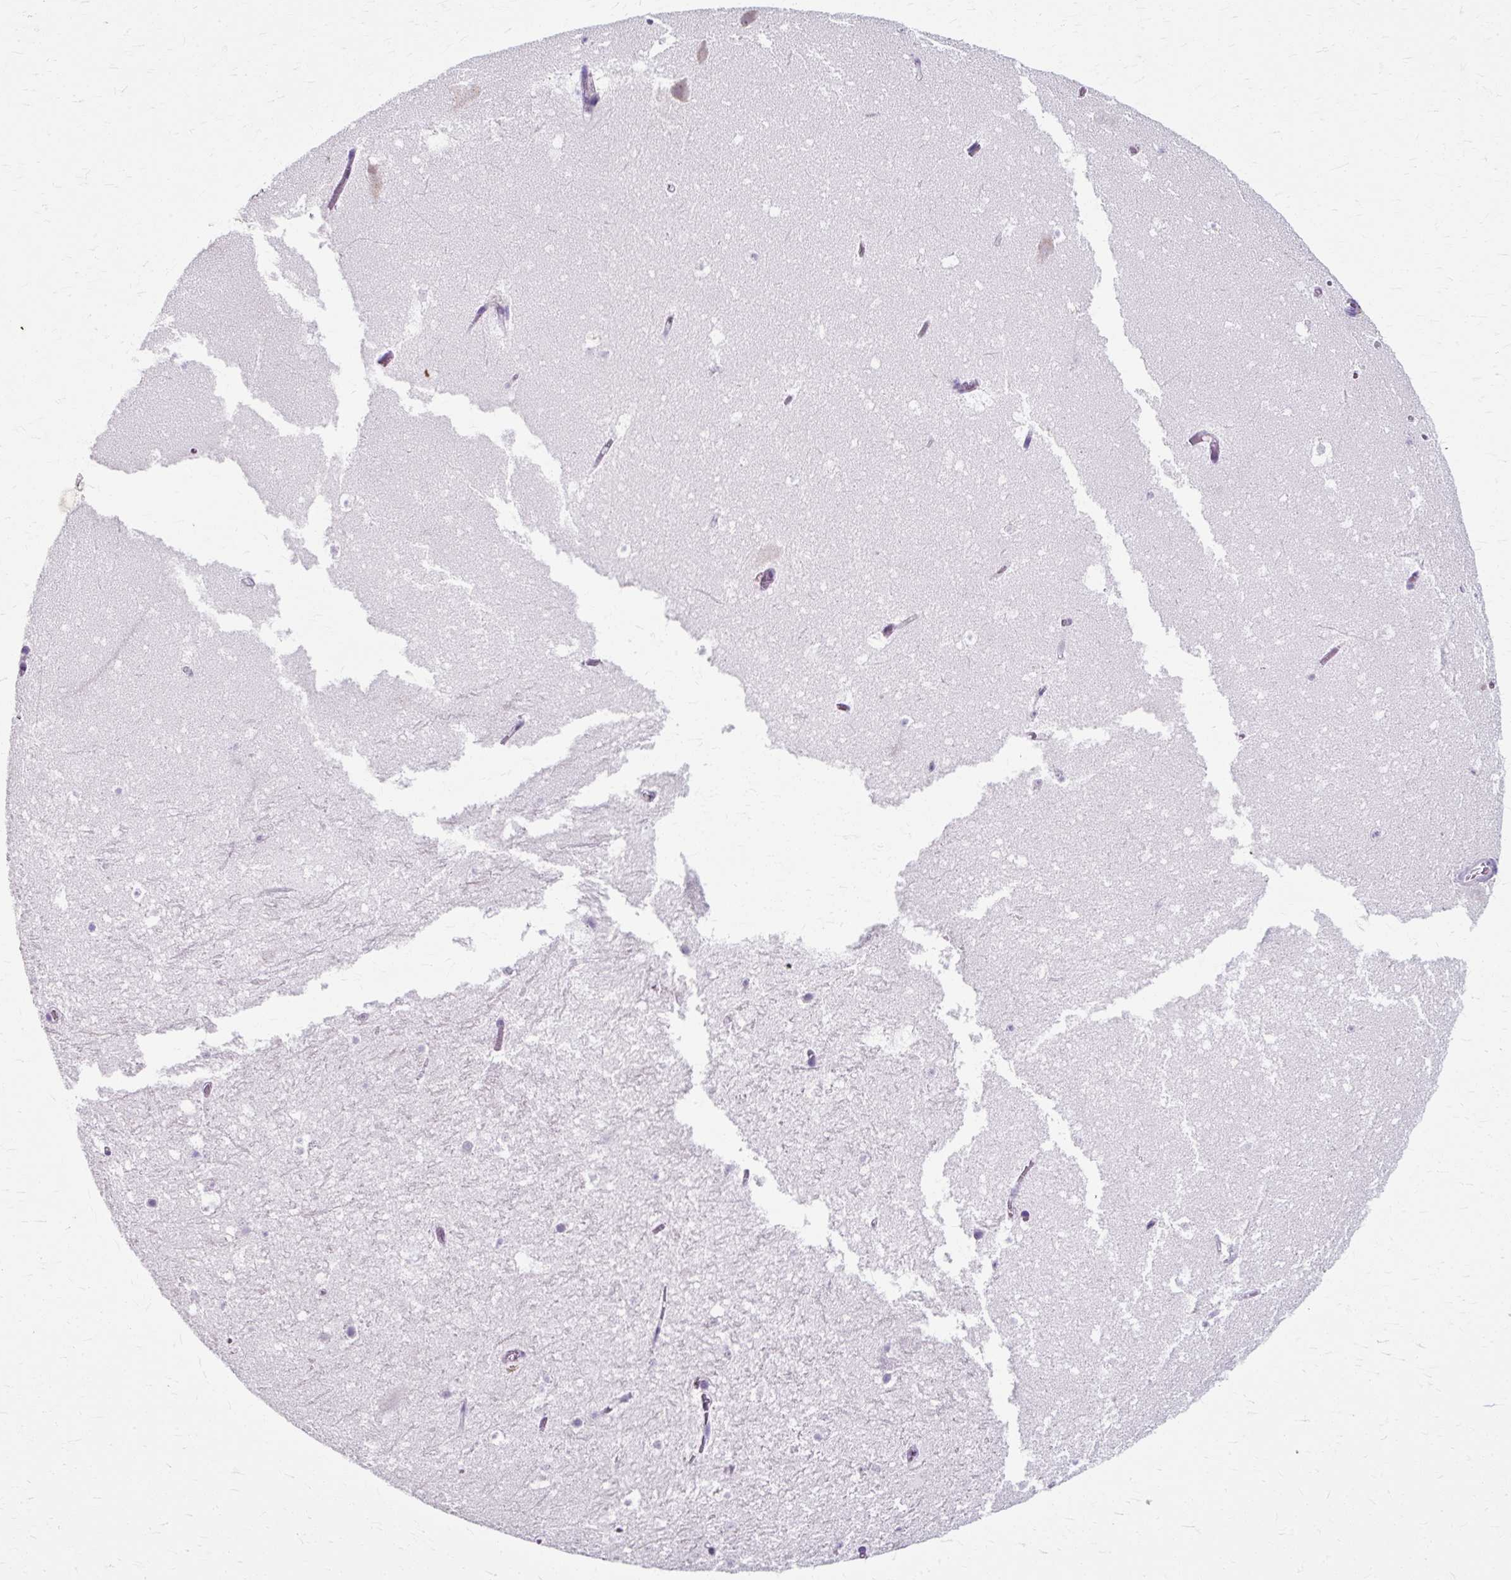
{"staining": {"intensity": "negative", "quantity": "none", "location": "none"}, "tissue": "hippocampus", "cell_type": "Glial cells", "image_type": "normal", "snomed": [{"axis": "morphology", "description": "Normal tissue, NOS"}, {"axis": "topography", "description": "Hippocampus"}], "caption": "Image shows no protein positivity in glial cells of benign hippocampus. (DAB (3,3'-diaminobenzidine) IHC visualized using brightfield microscopy, high magnification).", "gene": "ZNF555", "patient": {"sex": "female", "age": 42}}